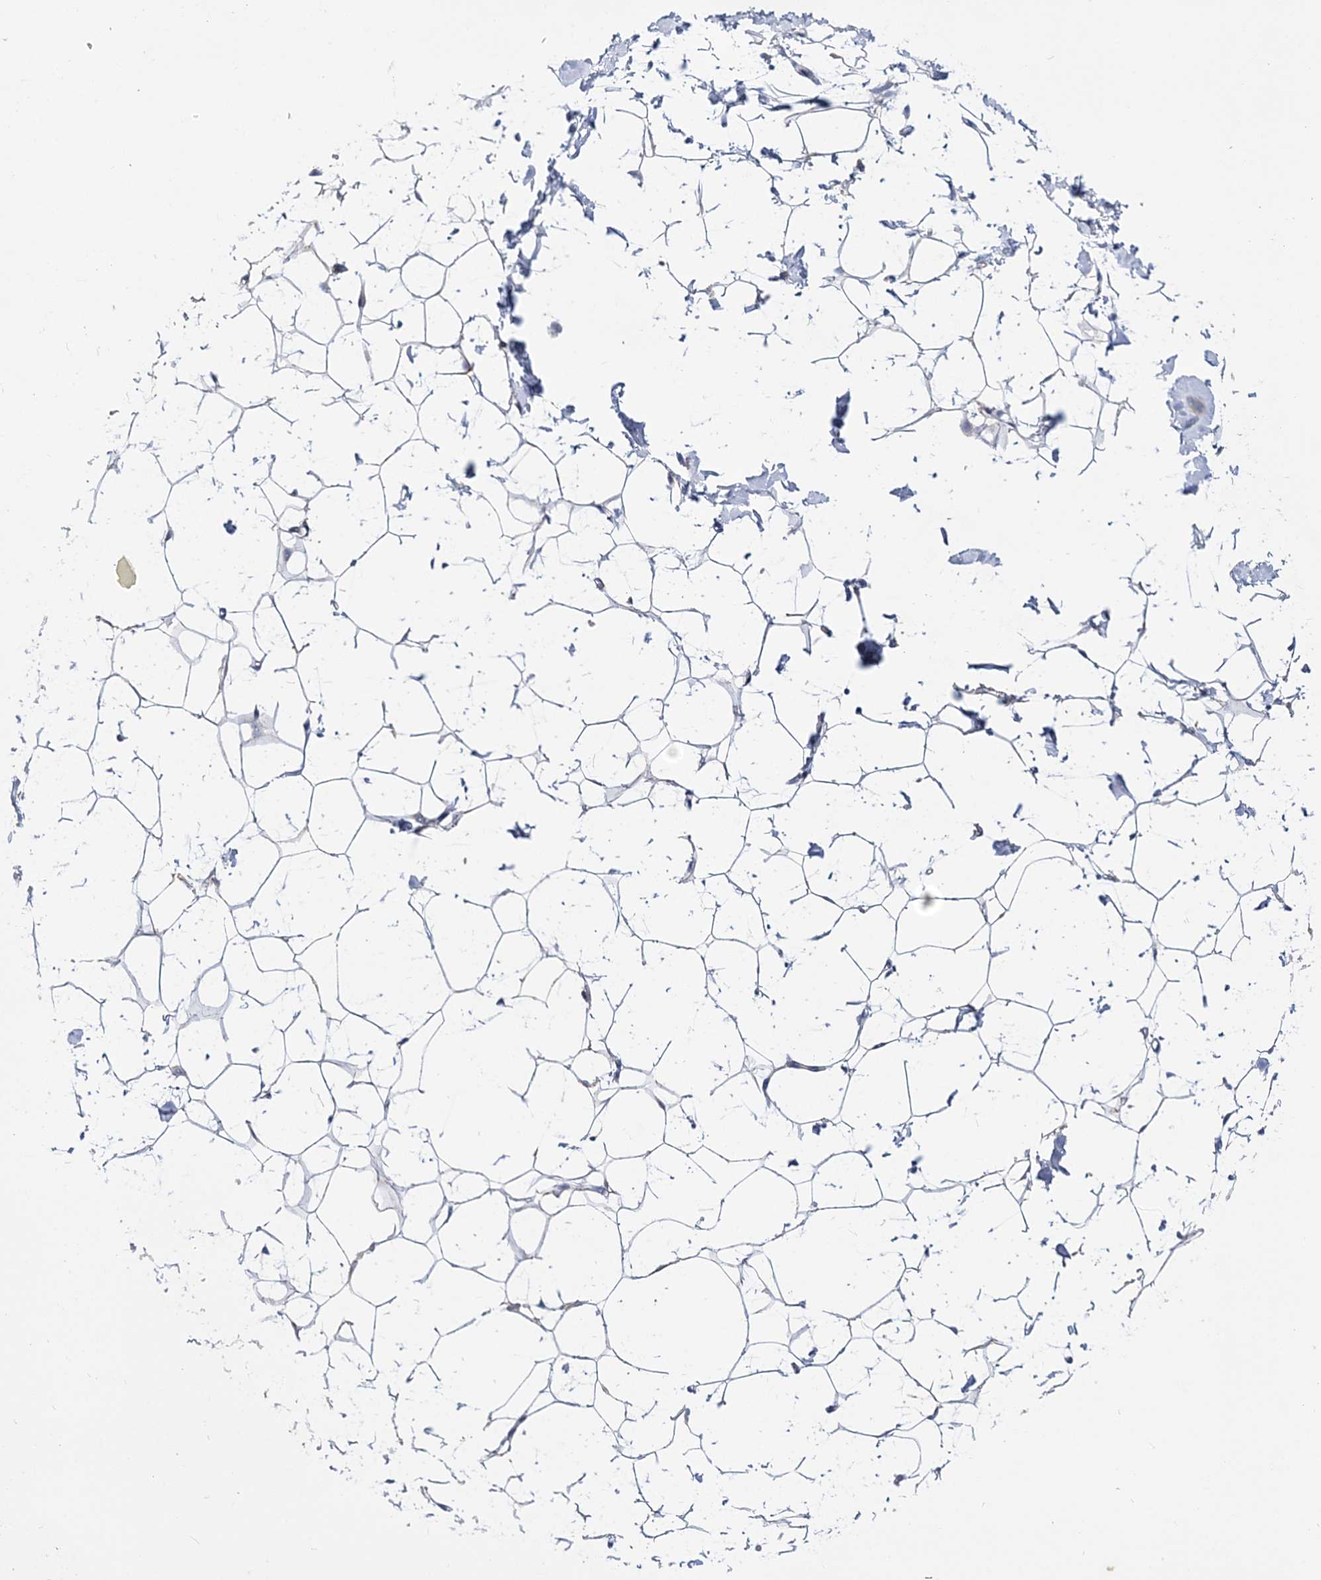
{"staining": {"intensity": "negative", "quantity": "none", "location": "none"}, "tissue": "adipose tissue", "cell_type": "Adipocytes", "image_type": "normal", "snomed": [{"axis": "morphology", "description": "Normal tissue, NOS"}, {"axis": "topography", "description": "Breast"}], "caption": "DAB (3,3'-diaminobenzidine) immunohistochemical staining of benign human adipose tissue displays no significant staining in adipocytes.", "gene": "ANO1", "patient": {"sex": "female", "age": 23}}